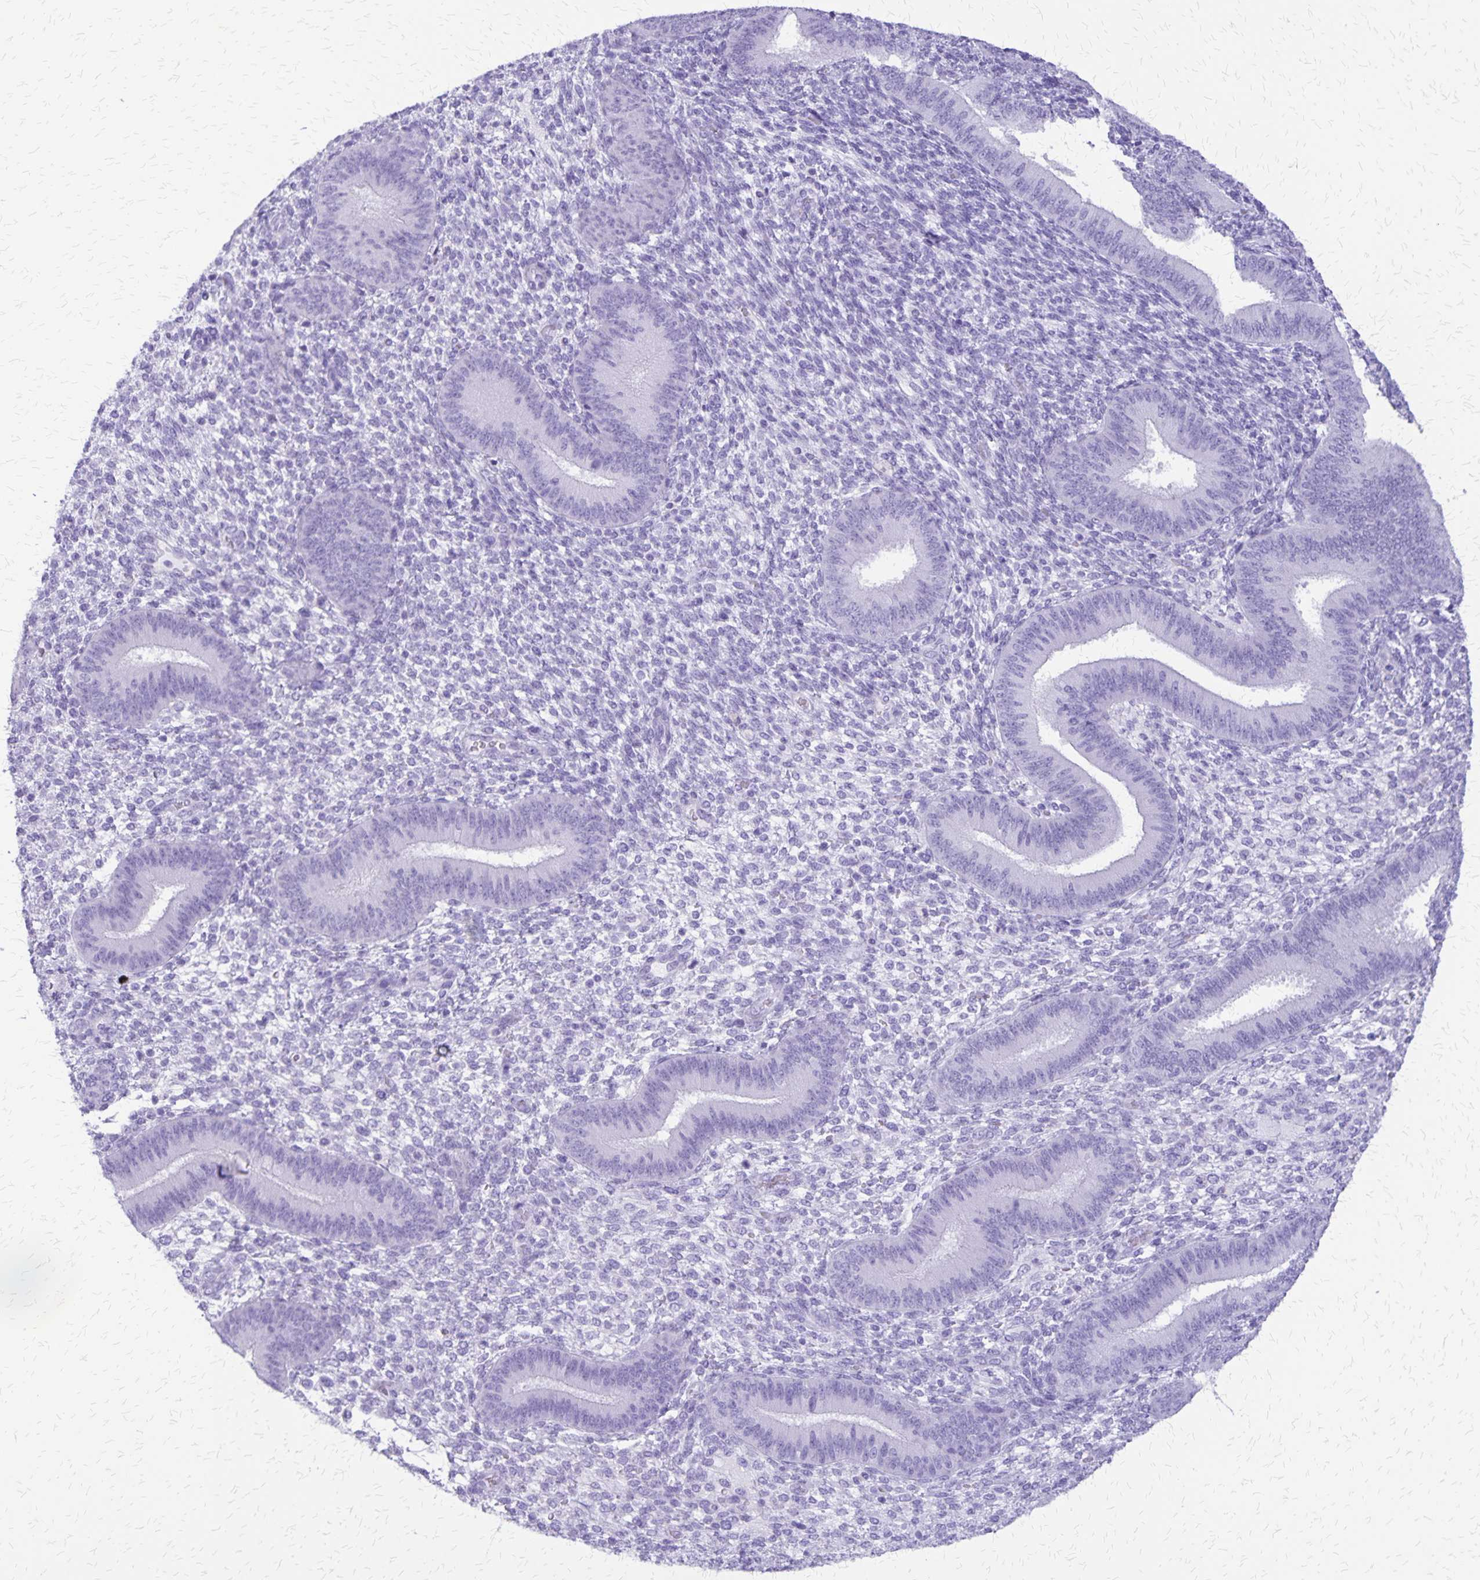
{"staining": {"intensity": "negative", "quantity": "none", "location": "none"}, "tissue": "endometrium", "cell_type": "Cells in endometrial stroma", "image_type": "normal", "snomed": [{"axis": "morphology", "description": "Normal tissue, NOS"}, {"axis": "topography", "description": "Endometrium"}], "caption": "Cells in endometrial stroma show no significant protein staining in unremarkable endometrium. (DAB (3,3'-diaminobenzidine) IHC with hematoxylin counter stain).", "gene": "SLC13A2", "patient": {"sex": "female", "age": 39}}